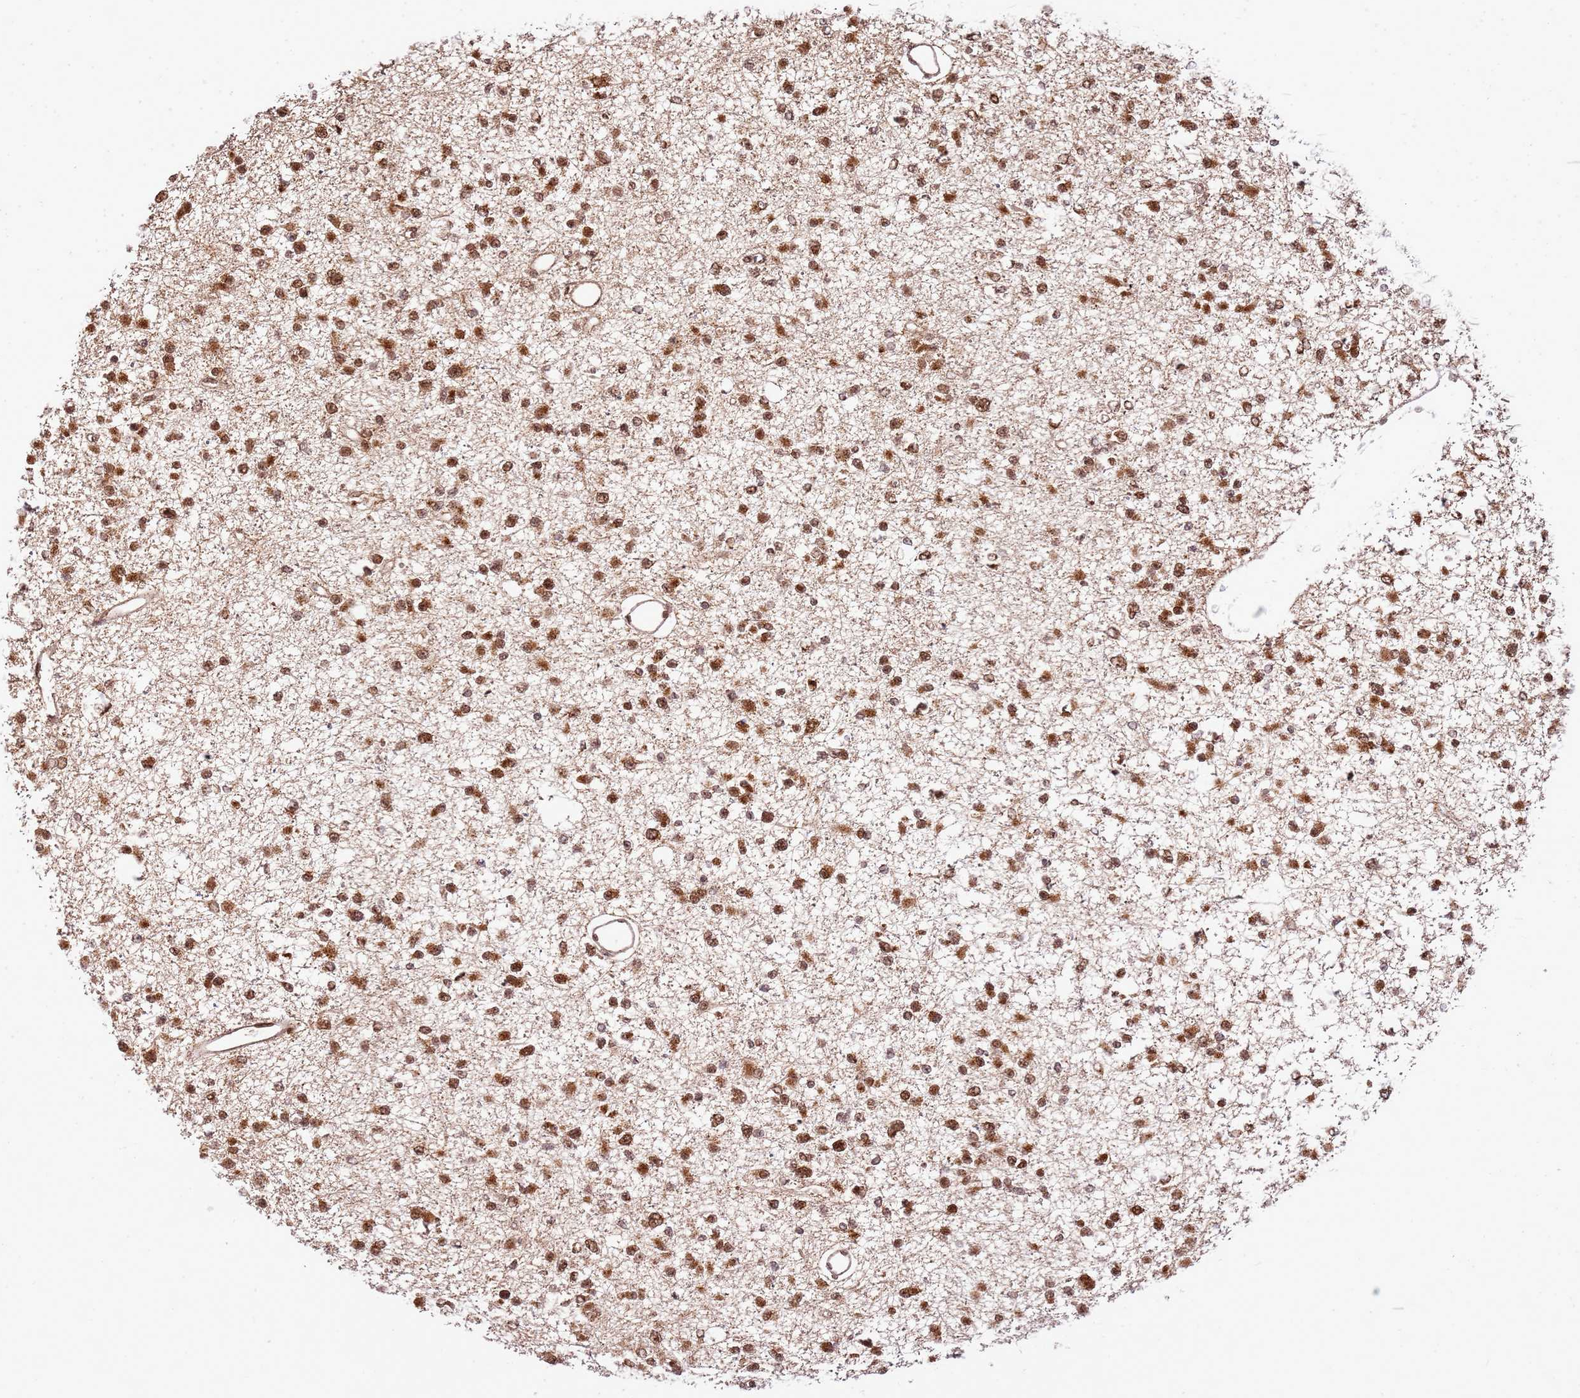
{"staining": {"intensity": "moderate", "quantity": ">75%", "location": "nuclear"}, "tissue": "glioma", "cell_type": "Tumor cells", "image_type": "cancer", "snomed": [{"axis": "morphology", "description": "Glioma, malignant, Low grade"}, {"axis": "topography", "description": "Brain"}], "caption": "High-power microscopy captured an immunohistochemistry micrograph of glioma, revealing moderate nuclear staining in about >75% of tumor cells. The protein is stained brown, and the nuclei are stained in blue (DAB (3,3'-diaminobenzidine) IHC with brightfield microscopy, high magnification).", "gene": "PEX14", "patient": {"sex": "female", "age": 22}}